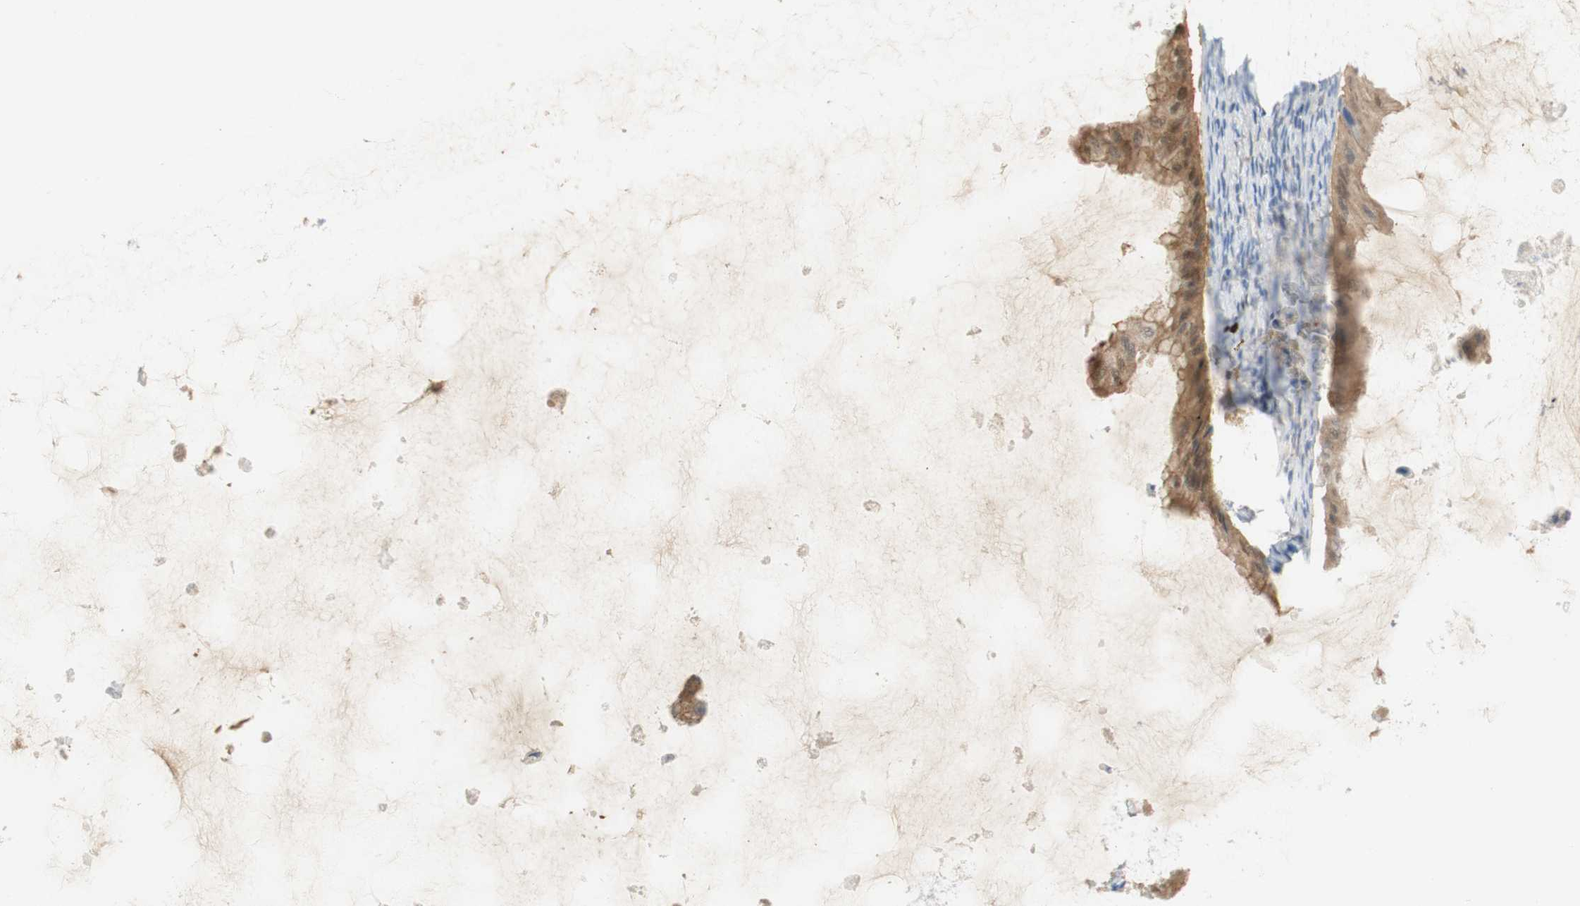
{"staining": {"intensity": "weak", "quantity": ">75%", "location": "cytoplasmic/membranous,nuclear"}, "tissue": "ovarian cancer", "cell_type": "Tumor cells", "image_type": "cancer", "snomed": [{"axis": "morphology", "description": "Cystadenocarcinoma, mucinous, NOS"}, {"axis": "topography", "description": "Ovary"}], "caption": "Immunohistochemistry image of human ovarian cancer stained for a protein (brown), which exhibits low levels of weak cytoplasmic/membranous and nuclear expression in approximately >75% of tumor cells.", "gene": "SELENBP1", "patient": {"sex": "female", "age": 61}}